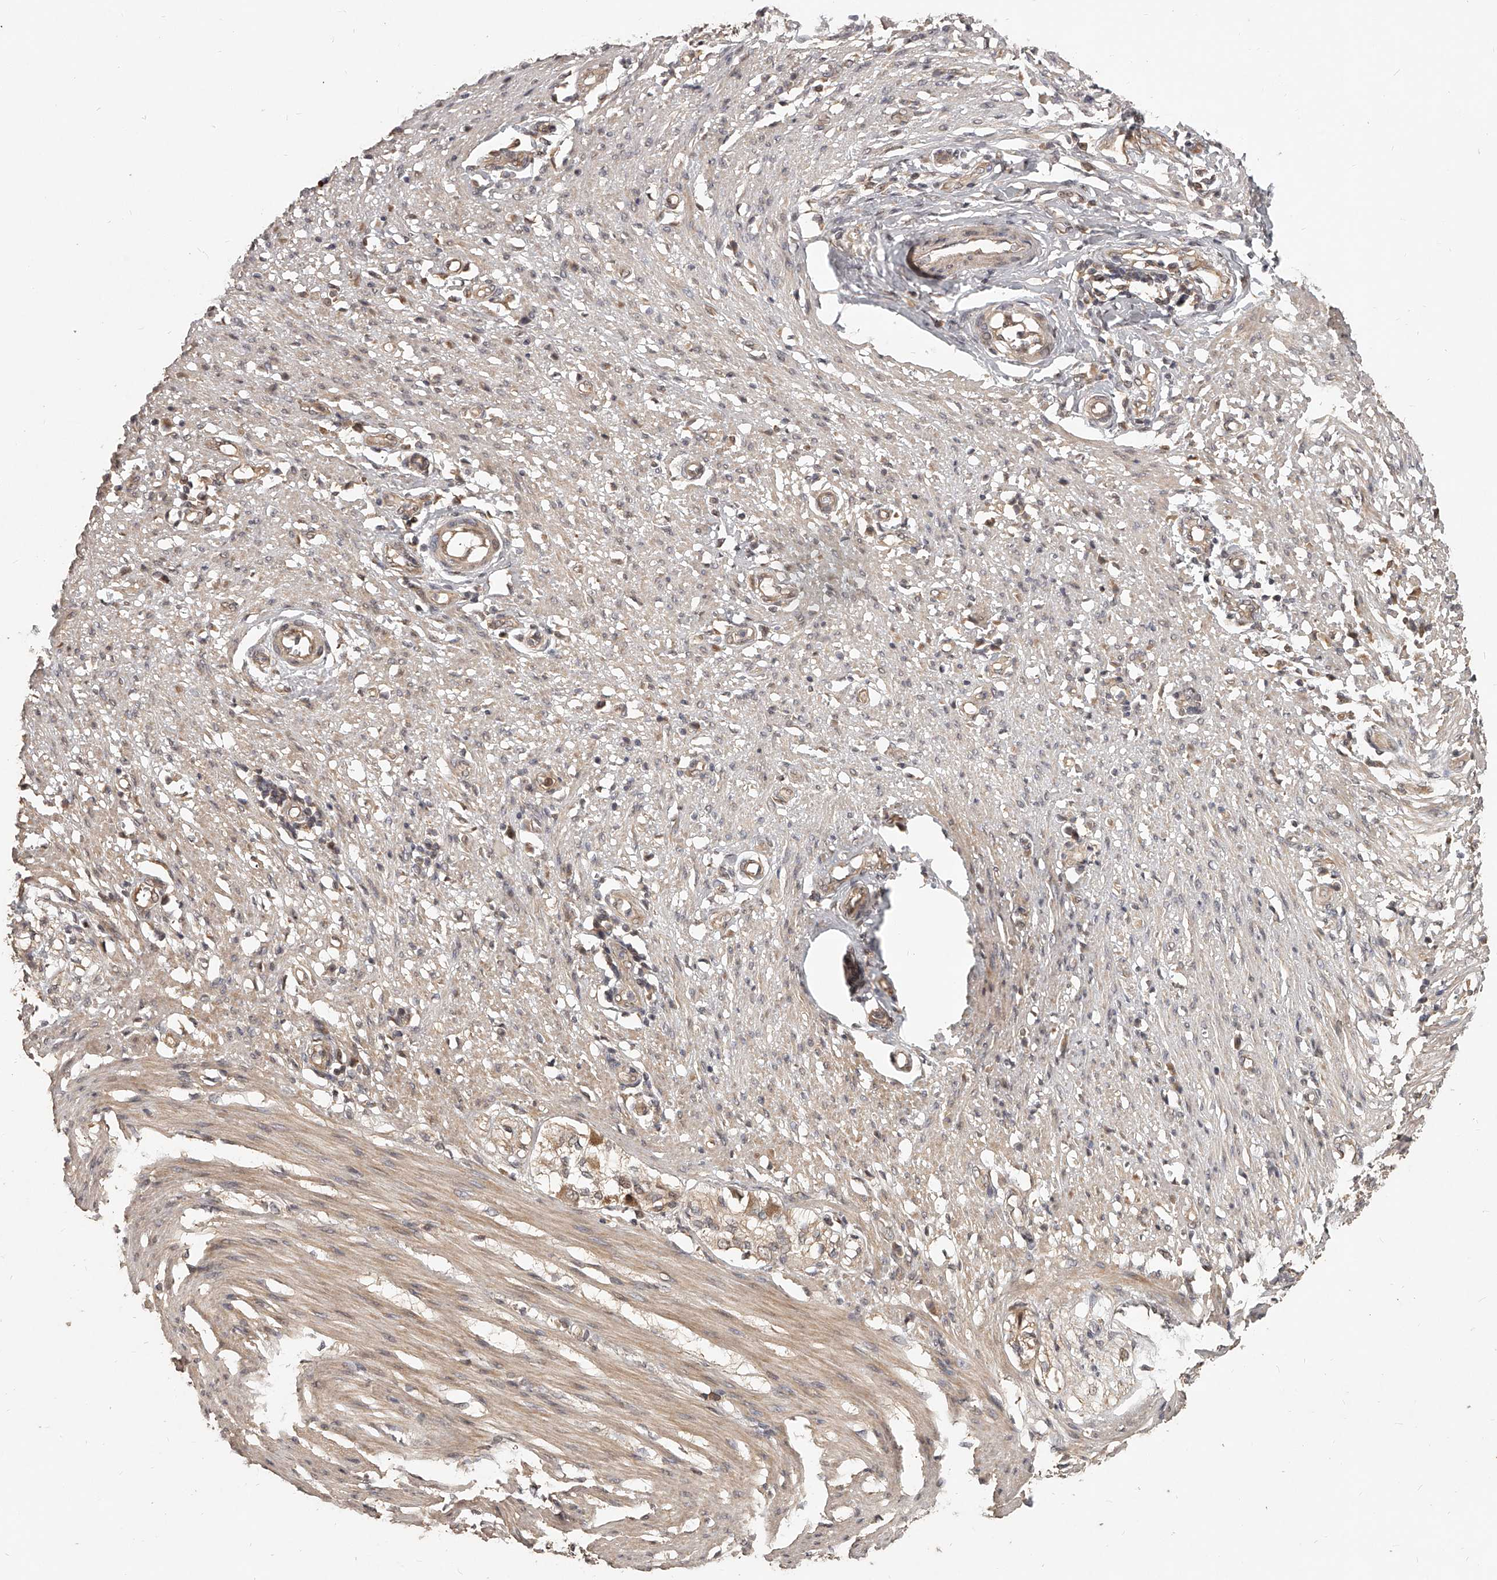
{"staining": {"intensity": "moderate", "quantity": ">75%", "location": "cytoplasmic/membranous"}, "tissue": "smooth muscle", "cell_type": "Smooth muscle cells", "image_type": "normal", "snomed": [{"axis": "morphology", "description": "Normal tissue, NOS"}, {"axis": "morphology", "description": "Adenocarcinoma, NOS"}, {"axis": "topography", "description": "Colon"}, {"axis": "topography", "description": "Peripheral nerve tissue"}], "caption": "Protein expression analysis of unremarkable smooth muscle shows moderate cytoplasmic/membranous staining in about >75% of smooth muscle cells.", "gene": "SLC37A1", "patient": {"sex": "male", "age": 14}}